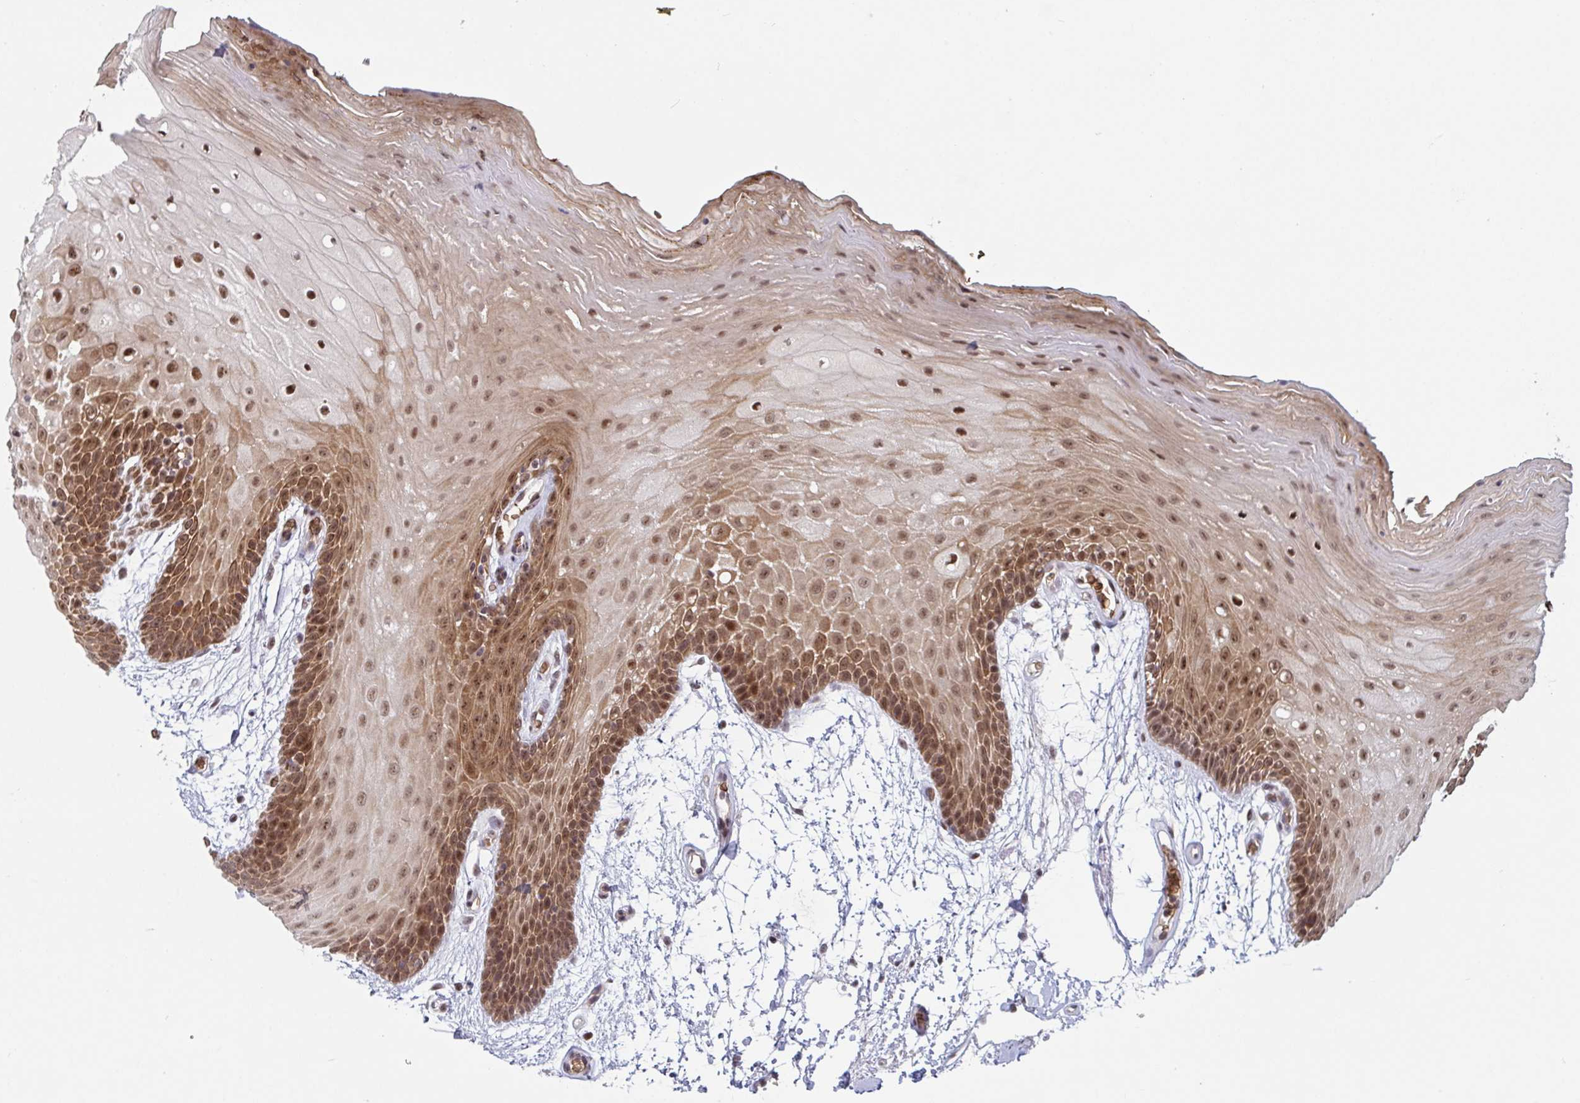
{"staining": {"intensity": "moderate", "quantity": ">75%", "location": "cytoplasmic/membranous,nuclear"}, "tissue": "oral mucosa", "cell_type": "Squamous epithelial cells", "image_type": "normal", "snomed": [{"axis": "morphology", "description": "Normal tissue, NOS"}, {"axis": "morphology", "description": "Squamous cell carcinoma, NOS"}, {"axis": "topography", "description": "Oral tissue"}, {"axis": "topography", "description": "Tounge, NOS"}, {"axis": "topography", "description": "Head-Neck"}], "caption": "Oral mucosa stained with DAB IHC displays medium levels of moderate cytoplasmic/membranous,nuclear positivity in about >75% of squamous epithelial cells. (IHC, brightfield microscopy, high magnification).", "gene": "NLRP13", "patient": {"sex": "male", "age": 62}}